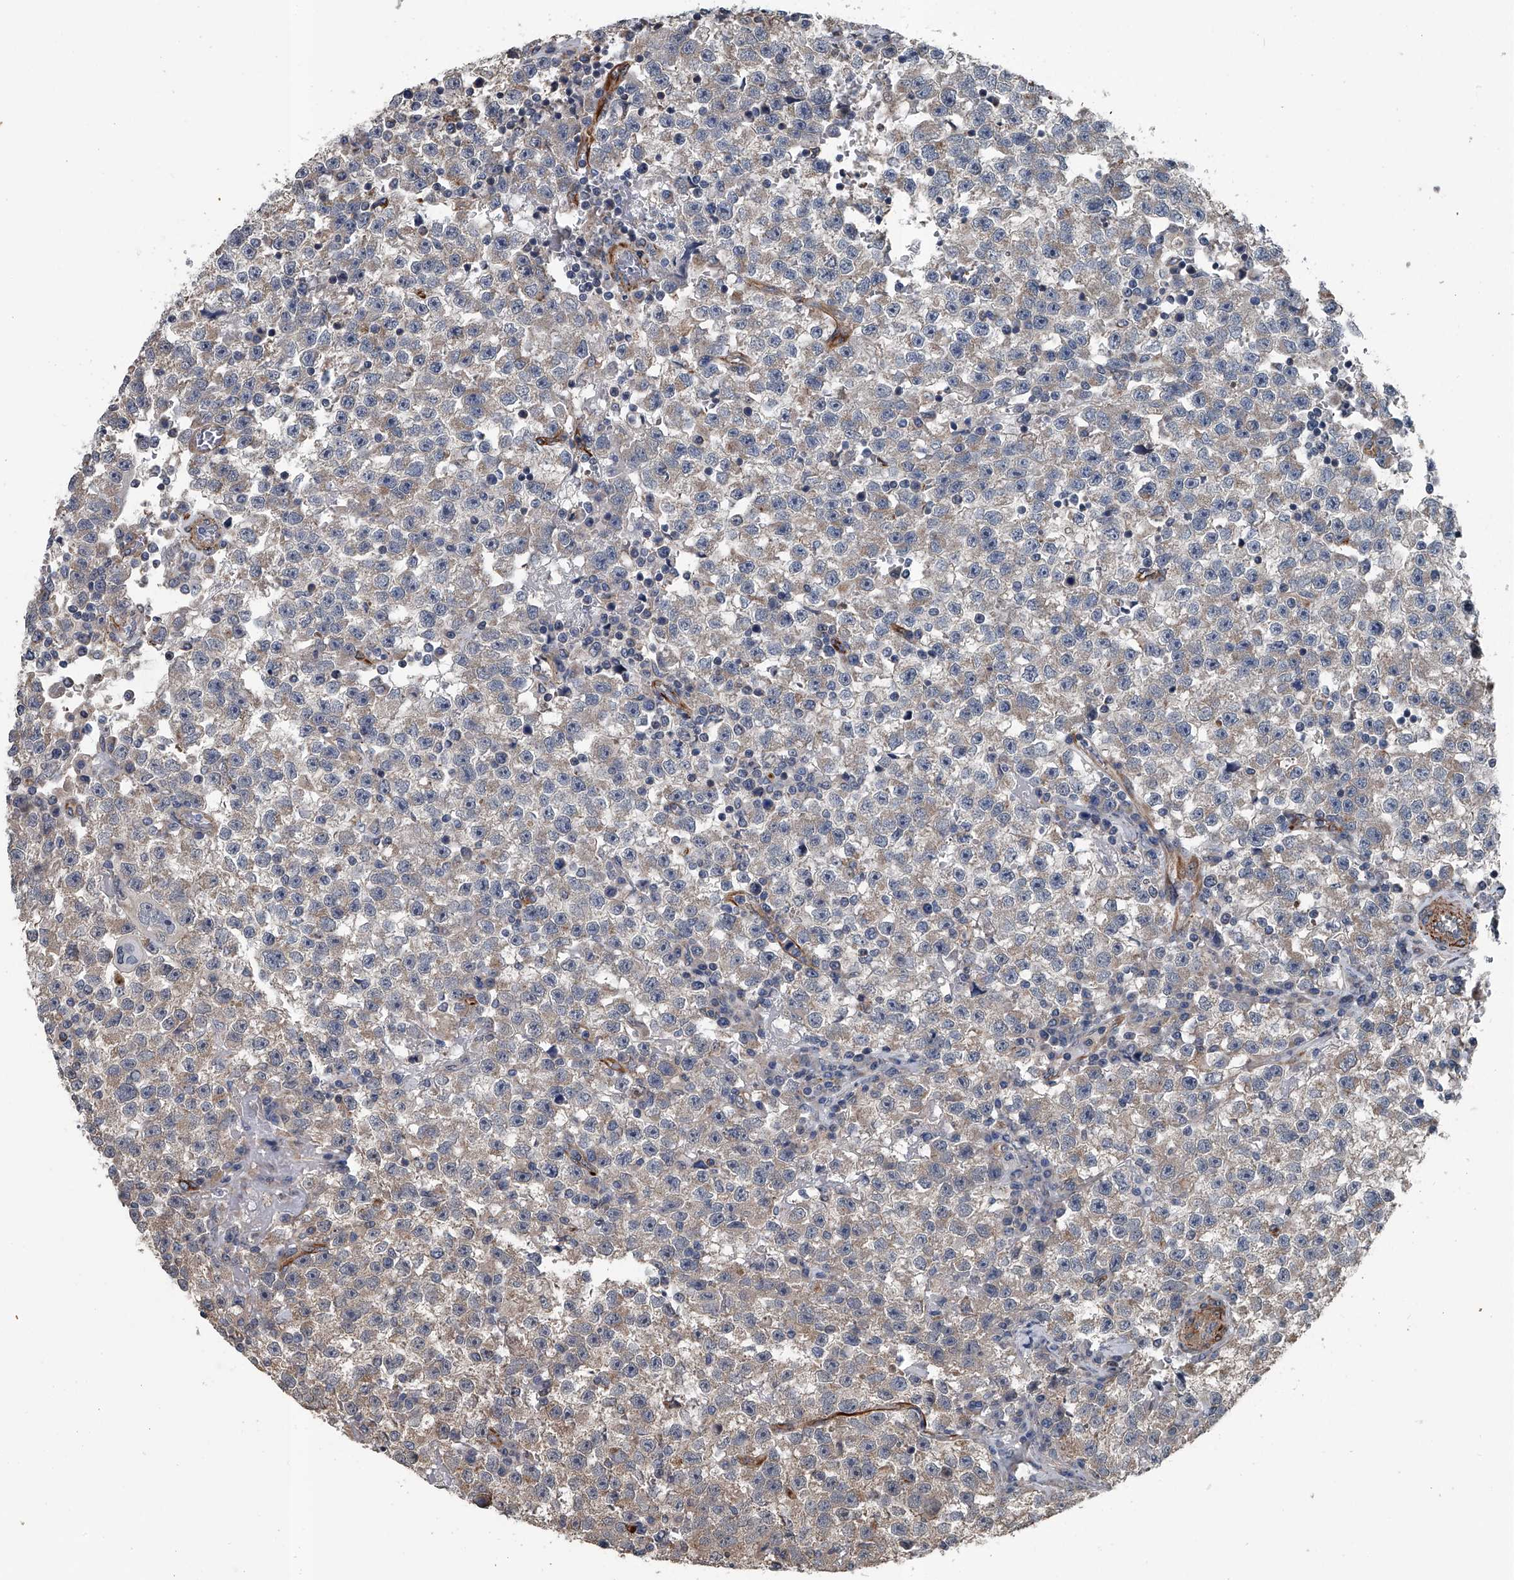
{"staining": {"intensity": "weak", "quantity": "<25%", "location": "cytoplasmic/membranous"}, "tissue": "testis cancer", "cell_type": "Tumor cells", "image_type": "cancer", "snomed": [{"axis": "morphology", "description": "Seminoma, NOS"}, {"axis": "topography", "description": "Testis"}], "caption": "A high-resolution image shows IHC staining of seminoma (testis), which exhibits no significant expression in tumor cells.", "gene": "LDLRAD2", "patient": {"sex": "male", "age": 22}}